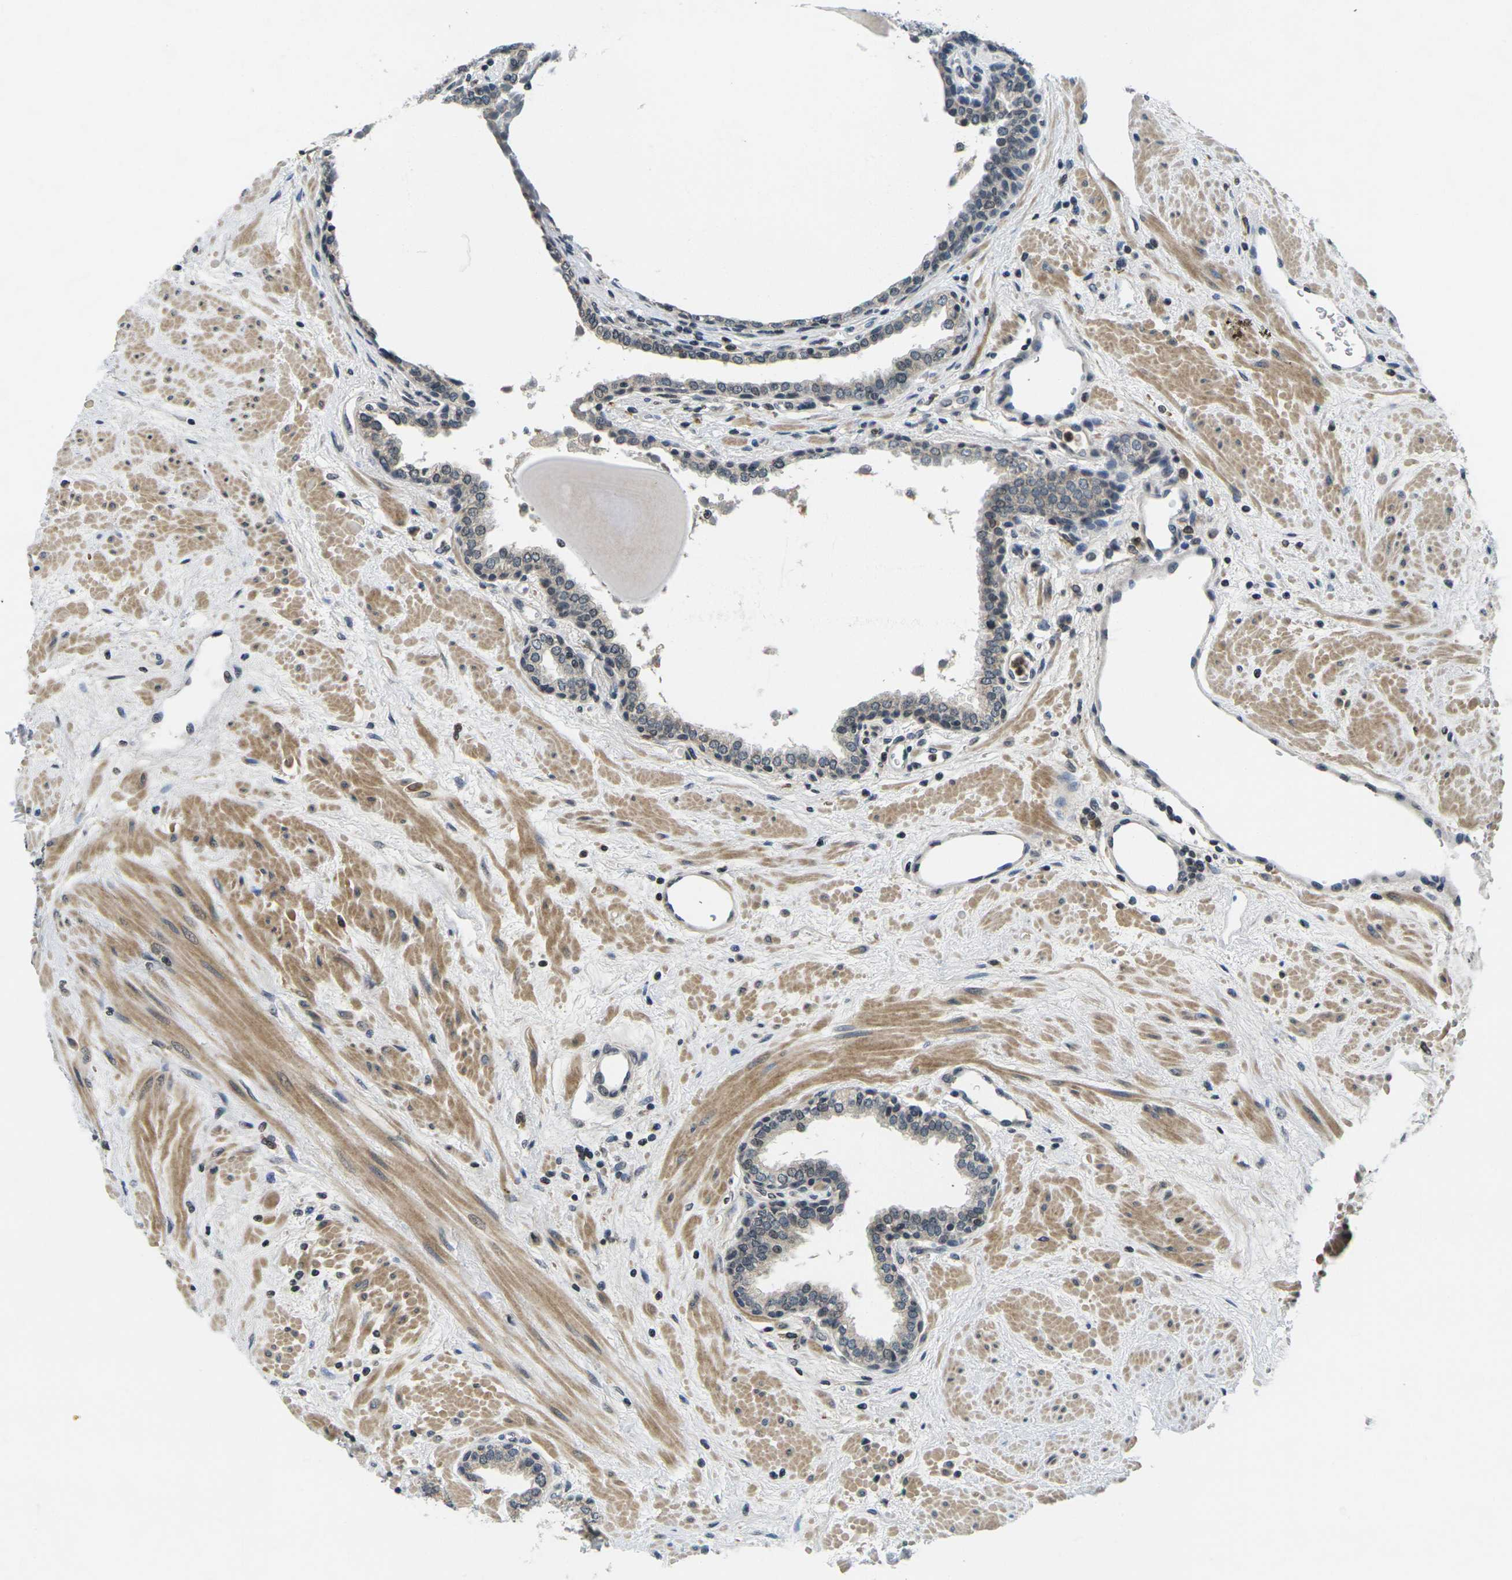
{"staining": {"intensity": "weak", "quantity": "<25%", "location": "nuclear"}, "tissue": "prostate", "cell_type": "Glandular cells", "image_type": "normal", "snomed": [{"axis": "morphology", "description": "Normal tissue, NOS"}, {"axis": "topography", "description": "Prostate"}], "caption": "Glandular cells are negative for brown protein staining in unremarkable prostate. (Brightfield microscopy of DAB (3,3'-diaminobenzidine) immunohistochemistry (IHC) at high magnification).", "gene": "C1QC", "patient": {"sex": "male", "age": 51}}